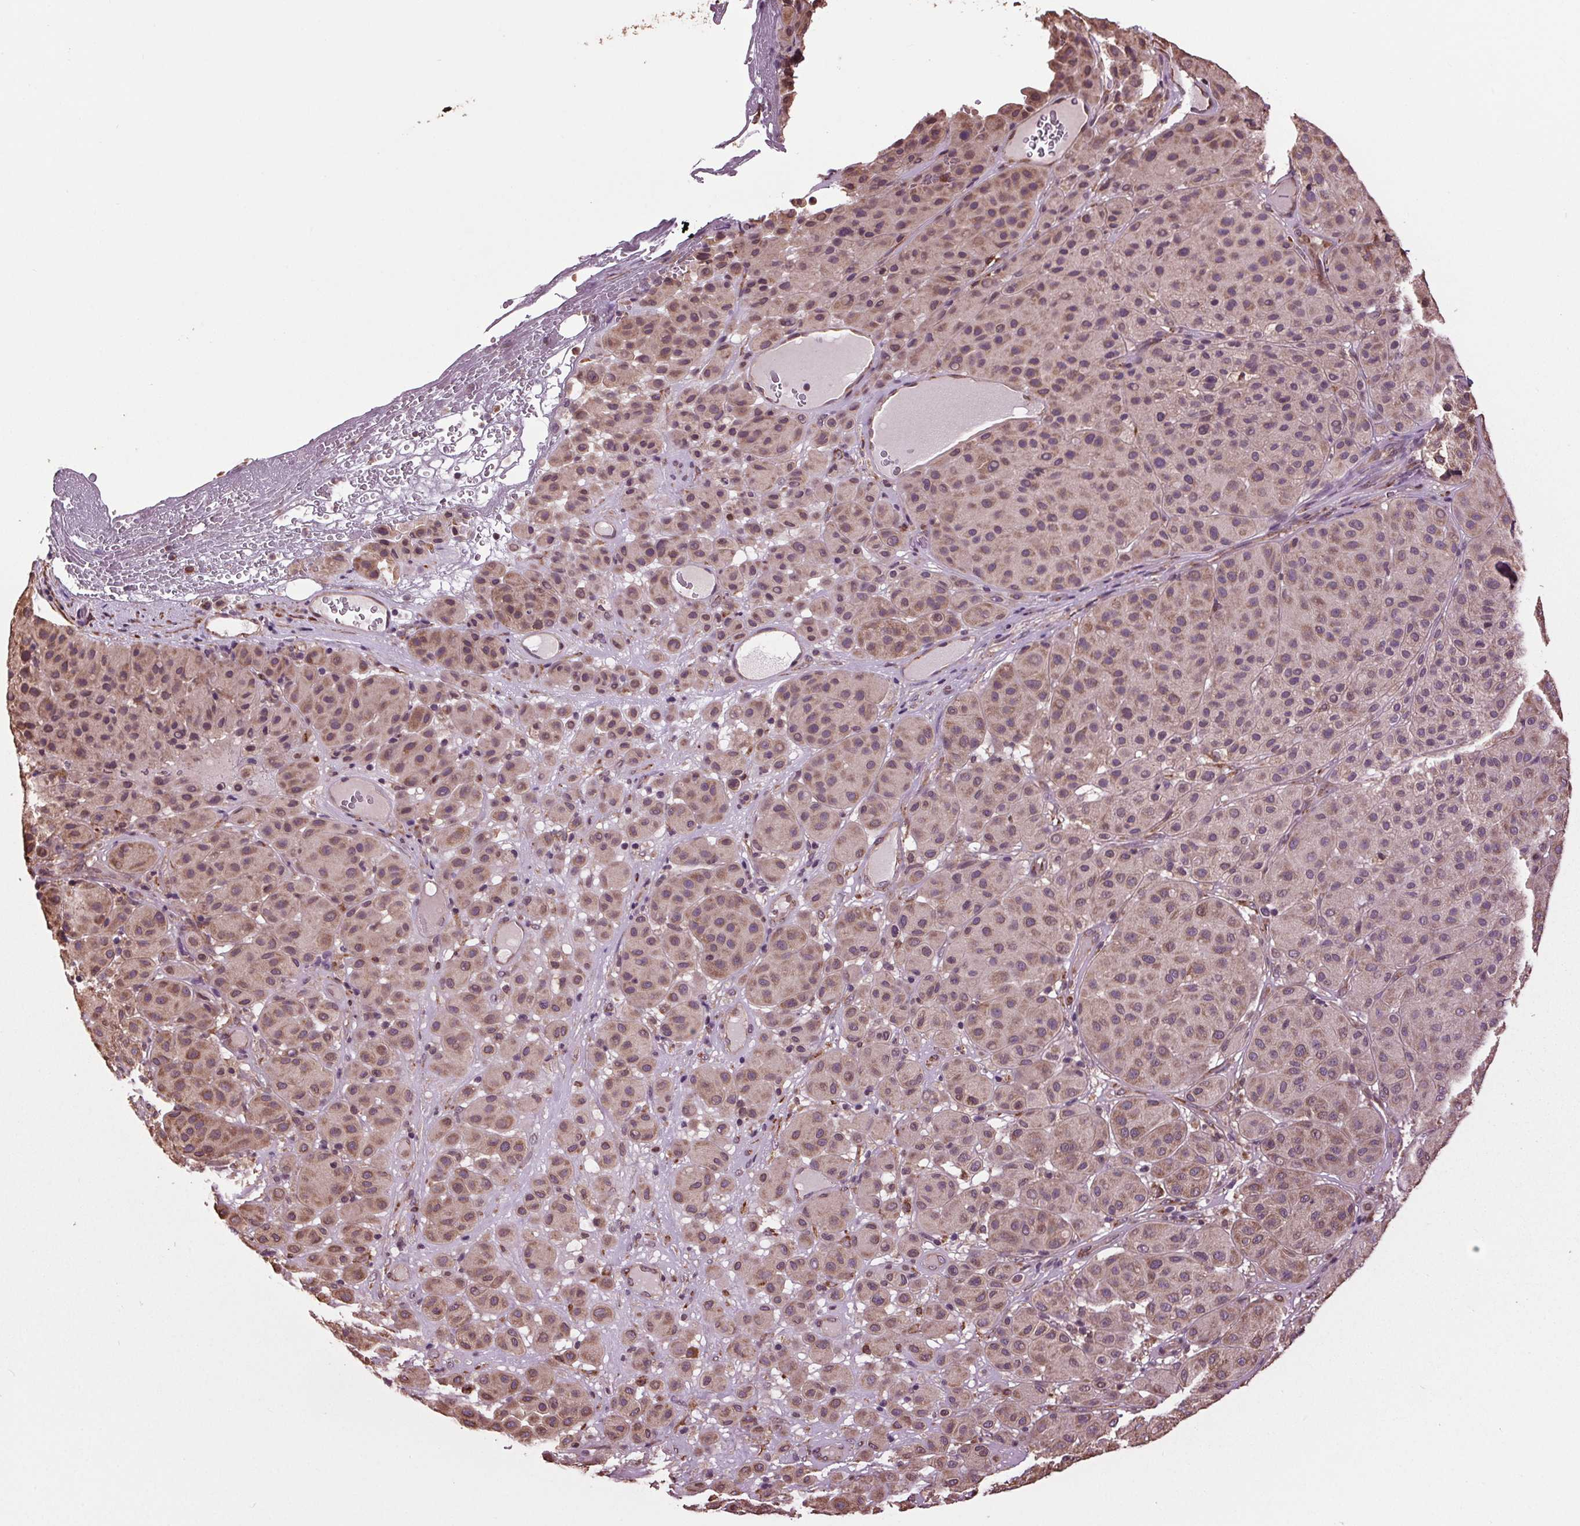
{"staining": {"intensity": "weak", "quantity": "25%-75%", "location": "cytoplasmic/membranous"}, "tissue": "melanoma", "cell_type": "Tumor cells", "image_type": "cancer", "snomed": [{"axis": "morphology", "description": "Malignant melanoma, Metastatic site"}, {"axis": "topography", "description": "Smooth muscle"}], "caption": "An IHC image of tumor tissue is shown. Protein staining in brown labels weak cytoplasmic/membranous positivity in malignant melanoma (metastatic site) within tumor cells. Nuclei are stained in blue.", "gene": "RNPEP", "patient": {"sex": "male", "age": 41}}